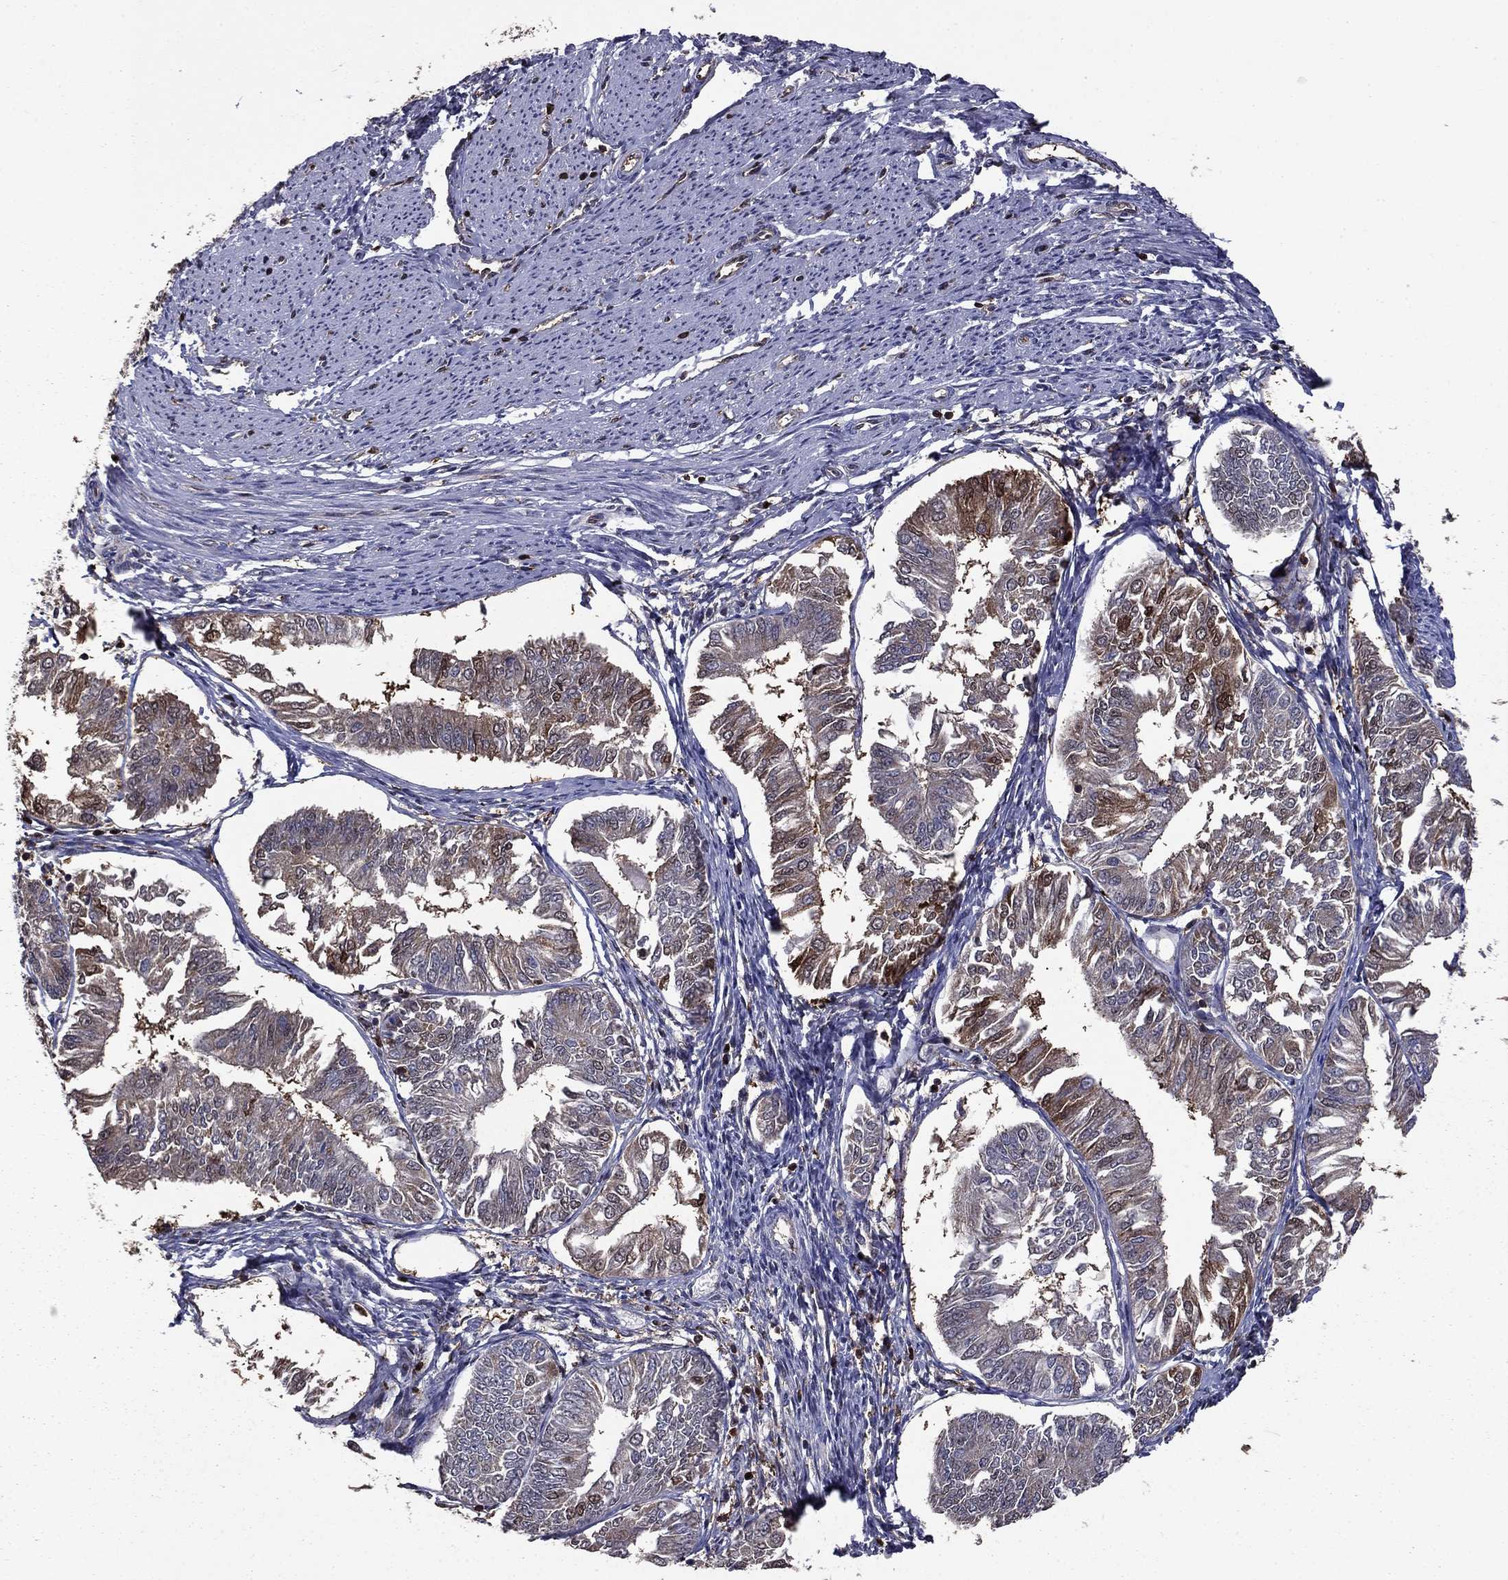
{"staining": {"intensity": "moderate", "quantity": "<25%", "location": "cytoplasmic/membranous"}, "tissue": "endometrial cancer", "cell_type": "Tumor cells", "image_type": "cancer", "snomed": [{"axis": "morphology", "description": "Adenocarcinoma, NOS"}, {"axis": "topography", "description": "Endometrium"}], "caption": "Immunohistochemistry (IHC) of human endometrial cancer displays low levels of moderate cytoplasmic/membranous staining in approximately <25% of tumor cells.", "gene": "APPBP2", "patient": {"sex": "female", "age": 58}}